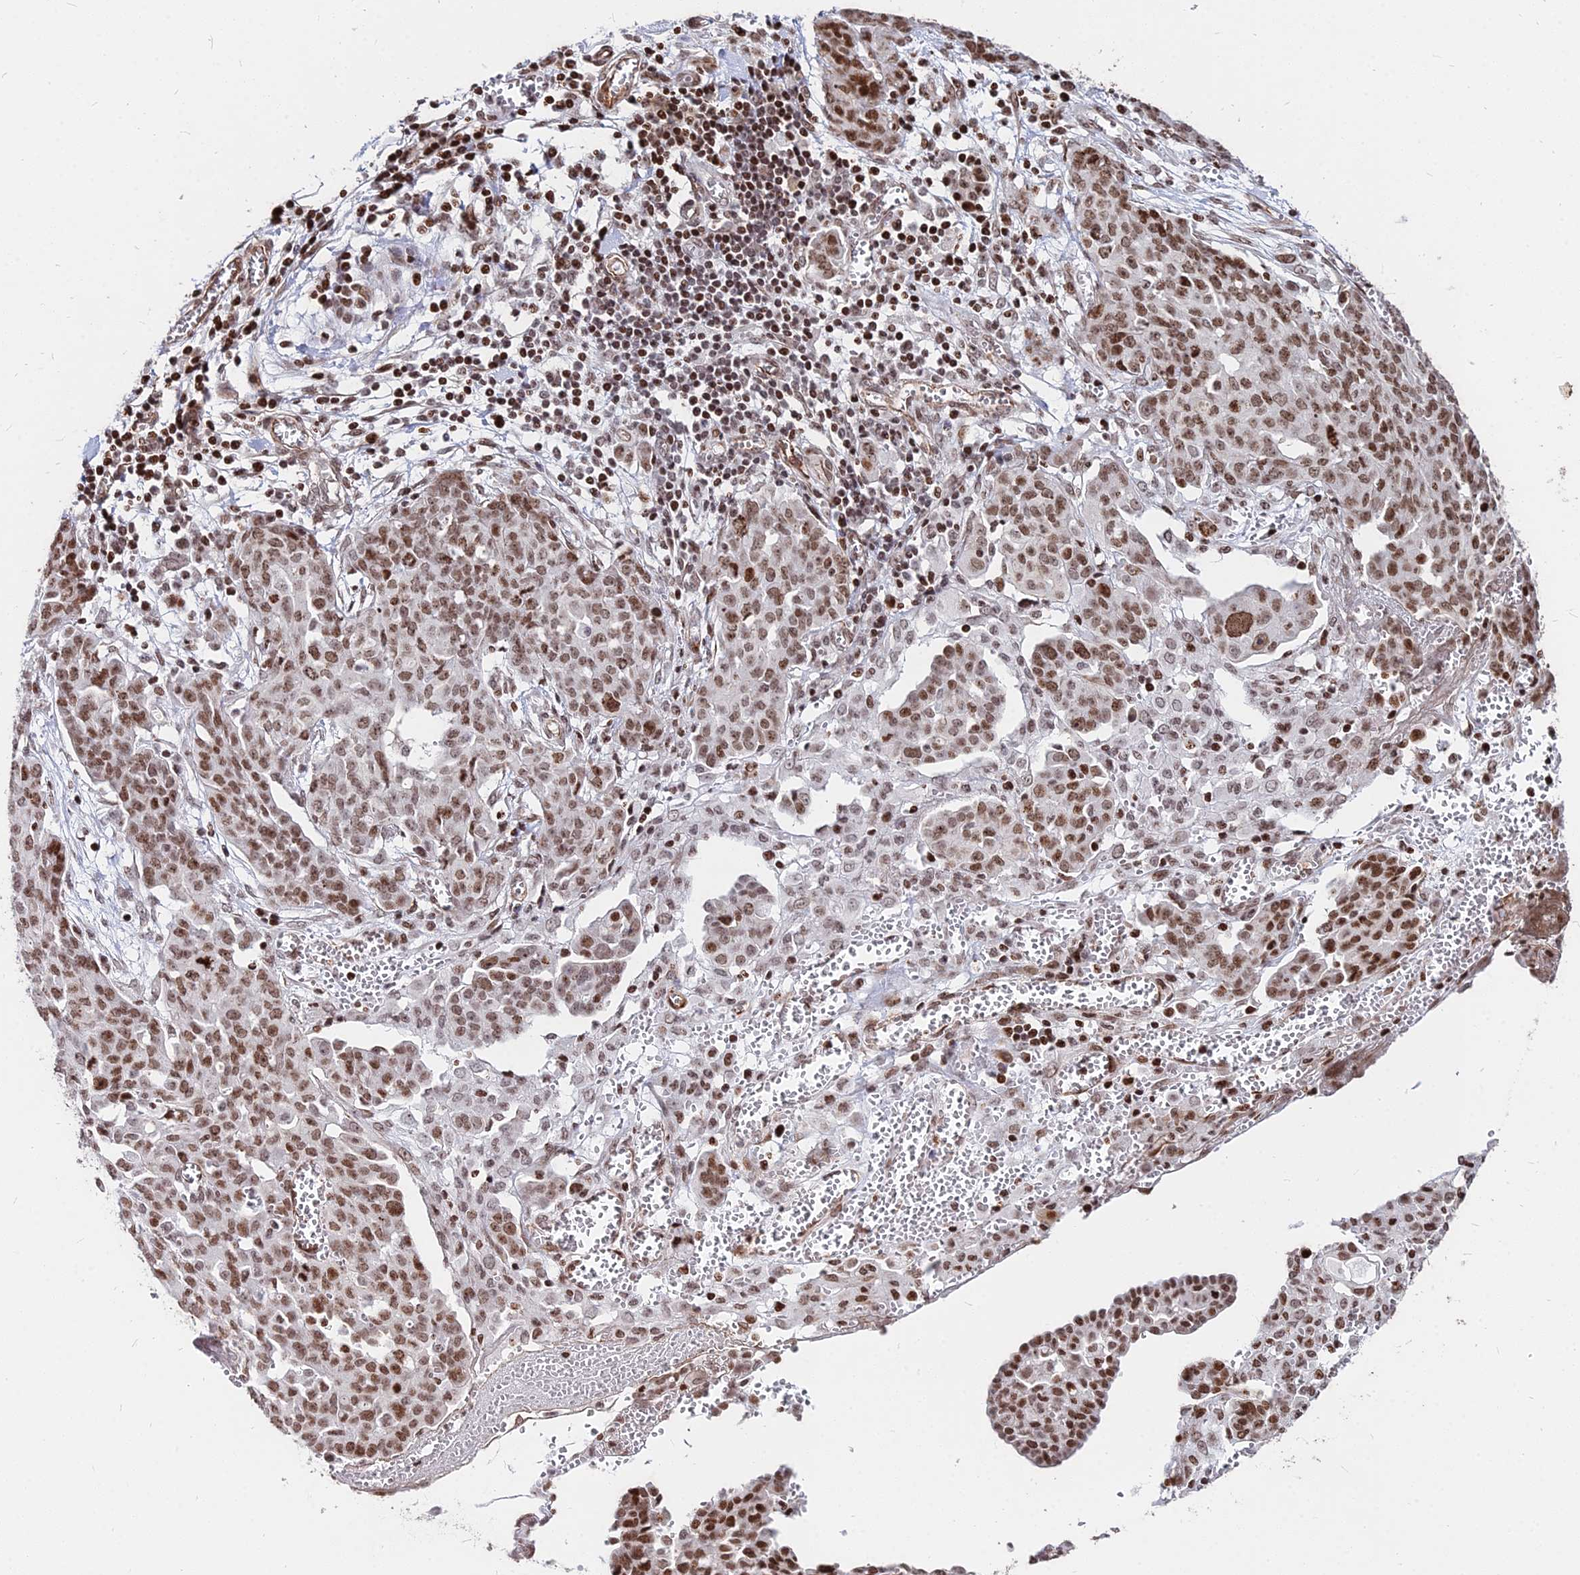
{"staining": {"intensity": "moderate", "quantity": ">75%", "location": "nuclear"}, "tissue": "ovarian cancer", "cell_type": "Tumor cells", "image_type": "cancer", "snomed": [{"axis": "morphology", "description": "Cystadenocarcinoma, serous, NOS"}, {"axis": "topography", "description": "Soft tissue"}, {"axis": "topography", "description": "Ovary"}], "caption": "Immunohistochemistry (IHC) (DAB) staining of human ovarian cancer demonstrates moderate nuclear protein staining in approximately >75% of tumor cells.", "gene": "NYAP2", "patient": {"sex": "female", "age": 57}}